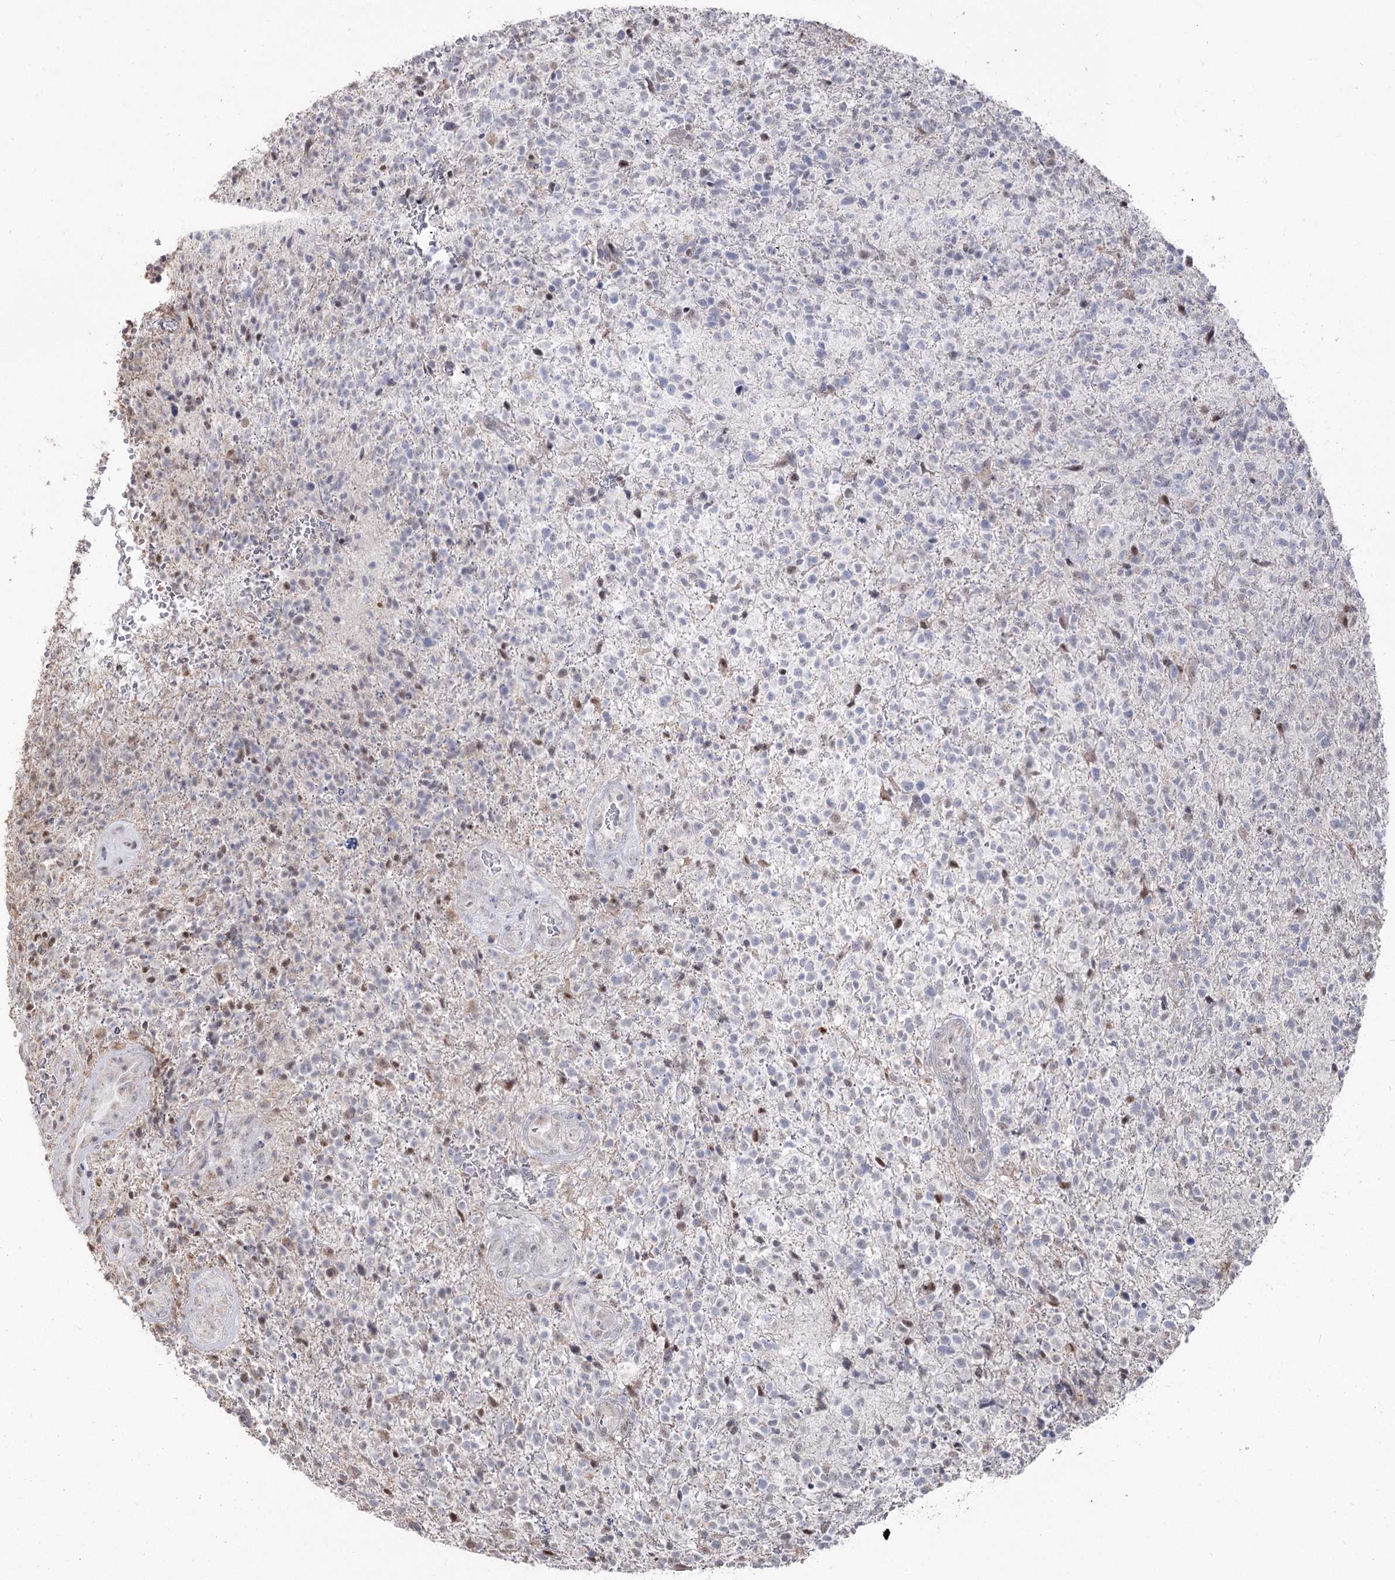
{"staining": {"intensity": "negative", "quantity": "none", "location": "none"}, "tissue": "glioma", "cell_type": "Tumor cells", "image_type": "cancer", "snomed": [{"axis": "morphology", "description": "Glioma, malignant, High grade"}, {"axis": "topography", "description": "Brain"}], "caption": "This is an immunohistochemistry histopathology image of high-grade glioma (malignant). There is no staining in tumor cells.", "gene": "RUFY4", "patient": {"sex": "male", "age": 56}}